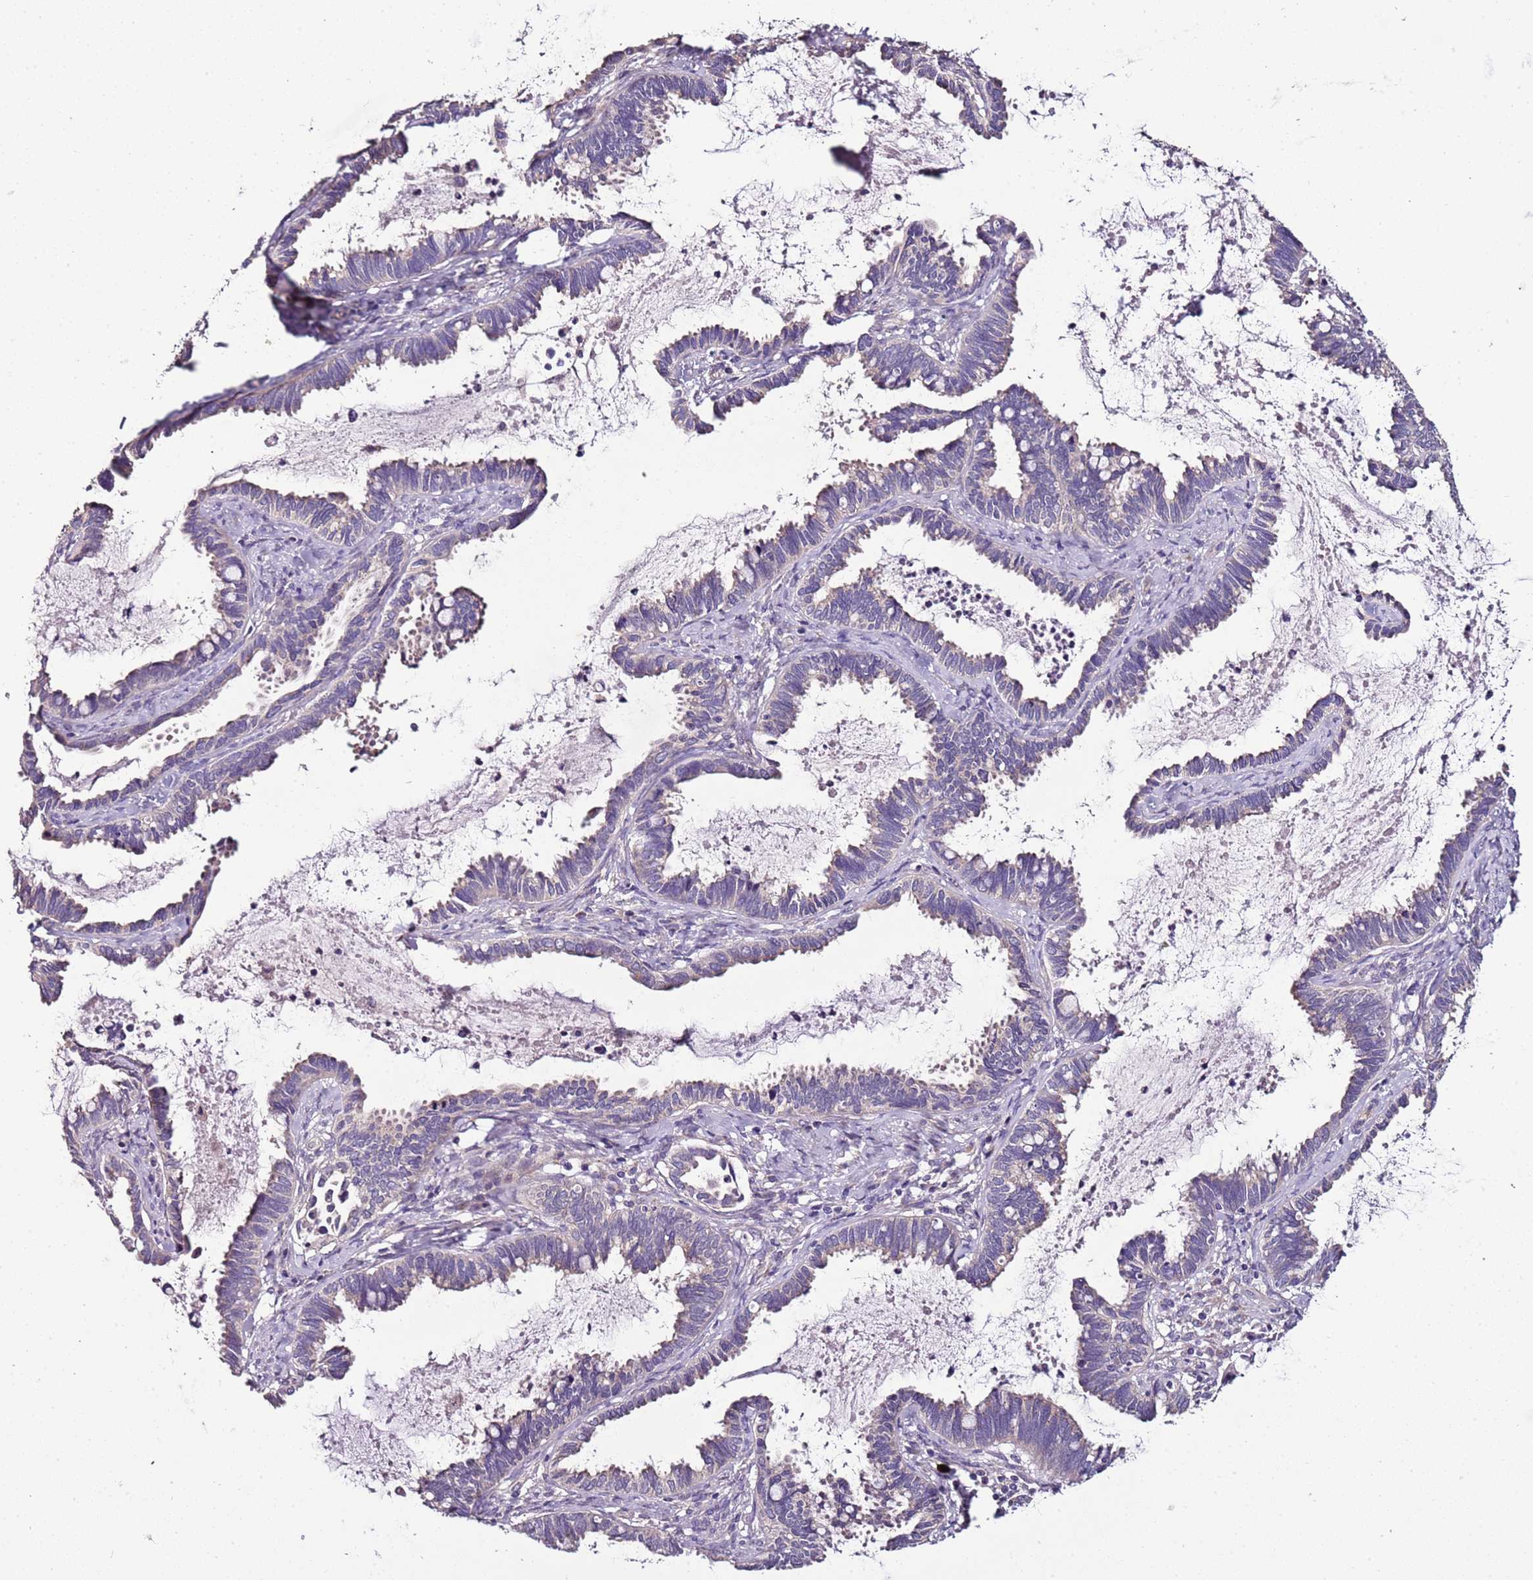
{"staining": {"intensity": "negative", "quantity": "none", "location": "none"}, "tissue": "cervical cancer", "cell_type": "Tumor cells", "image_type": "cancer", "snomed": [{"axis": "morphology", "description": "Adenocarcinoma, NOS"}, {"axis": "topography", "description": "Cervix"}], "caption": "Immunohistochemistry of cervical cancer demonstrates no positivity in tumor cells.", "gene": "FAM20A", "patient": {"sex": "female", "age": 37}}